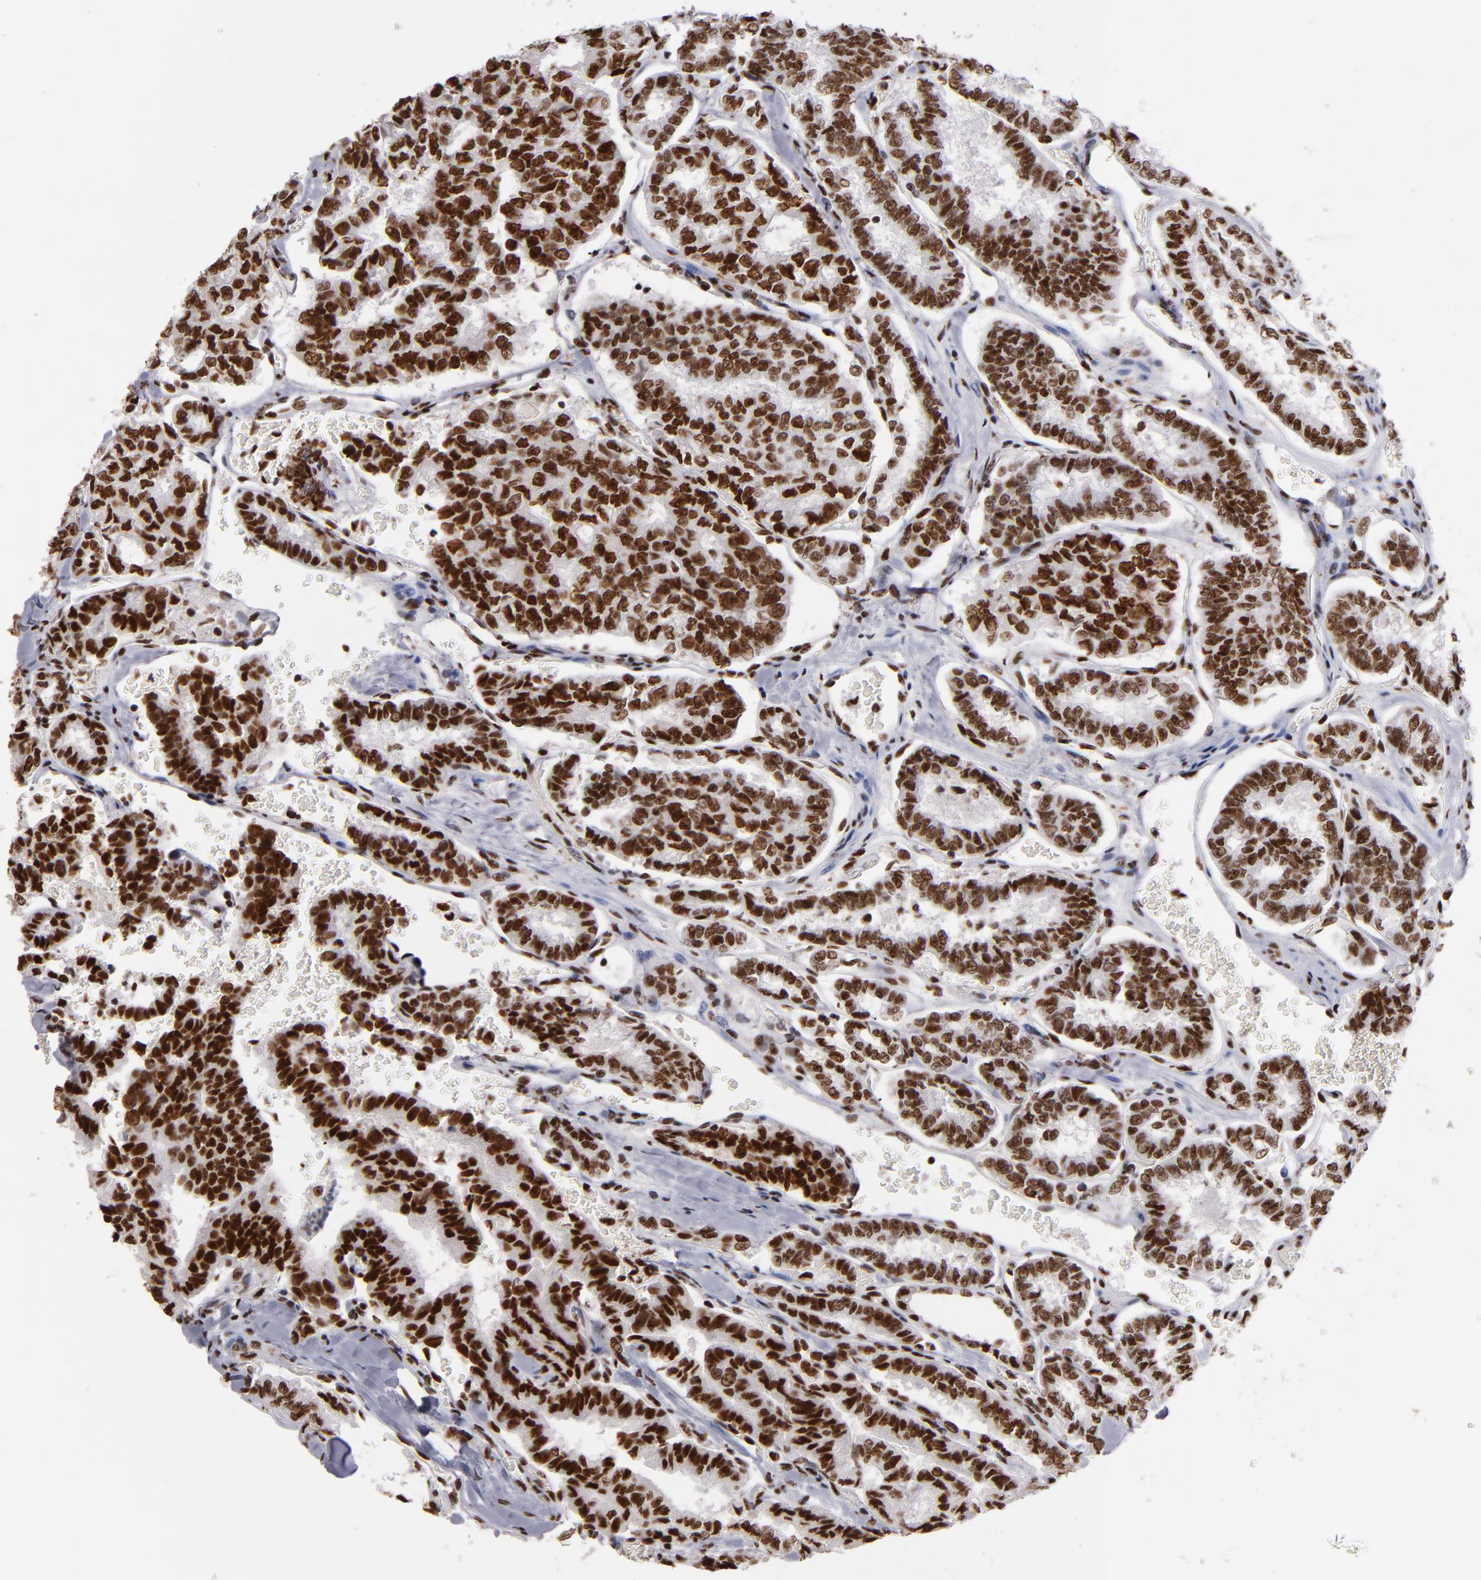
{"staining": {"intensity": "strong", "quantity": ">75%", "location": "nuclear"}, "tissue": "thyroid cancer", "cell_type": "Tumor cells", "image_type": "cancer", "snomed": [{"axis": "morphology", "description": "Papillary adenocarcinoma, NOS"}, {"axis": "topography", "description": "Thyroid gland"}], "caption": "Tumor cells display strong nuclear staining in about >75% of cells in thyroid cancer (papillary adenocarcinoma). Nuclei are stained in blue.", "gene": "MRE11", "patient": {"sex": "female", "age": 35}}